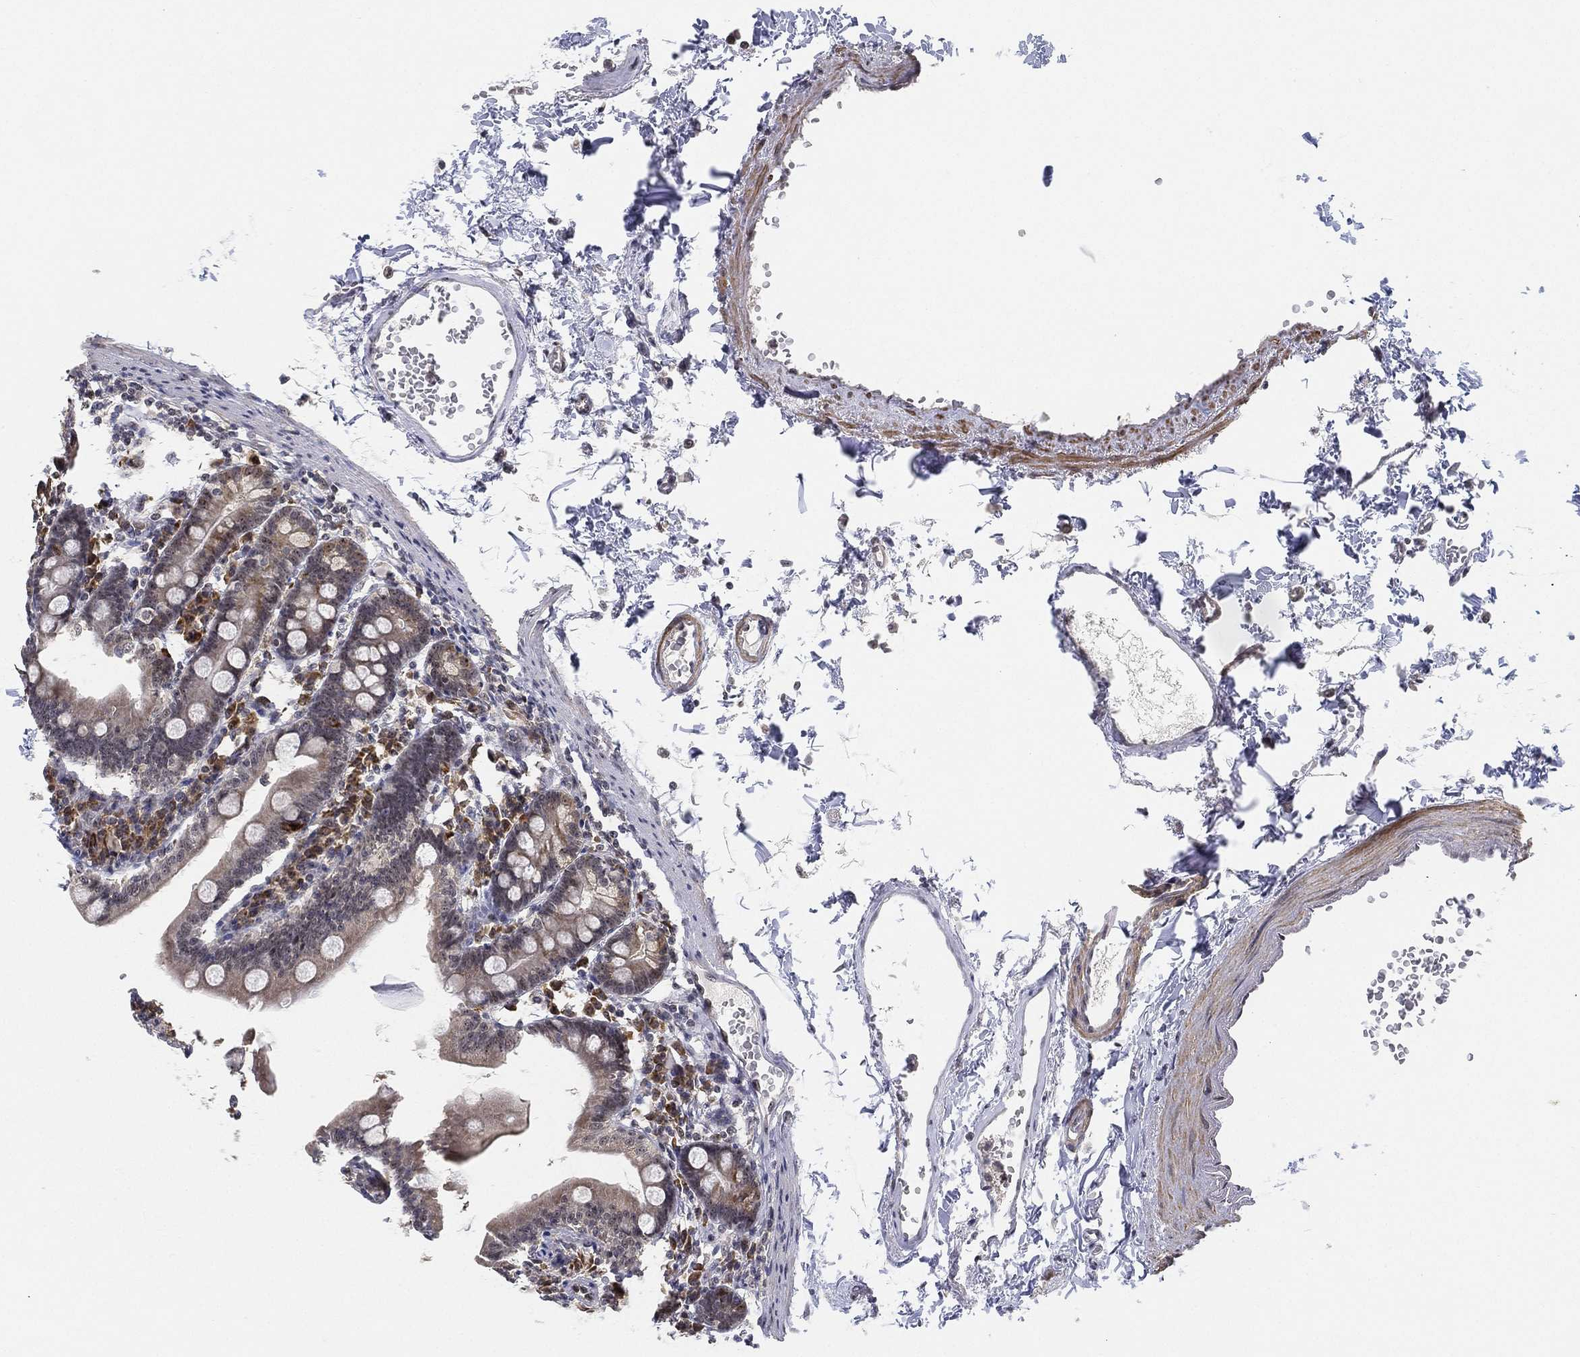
{"staining": {"intensity": "strong", "quantity": "25%-75%", "location": "cytoplasmic/membranous"}, "tissue": "duodenum", "cell_type": "Glandular cells", "image_type": "normal", "snomed": [{"axis": "morphology", "description": "Normal tissue, NOS"}, {"axis": "topography", "description": "Duodenum"}], "caption": "Strong cytoplasmic/membranous staining is appreciated in approximately 25%-75% of glandular cells in normal duodenum.", "gene": "PPP1R16B", "patient": {"sex": "female", "age": 67}}